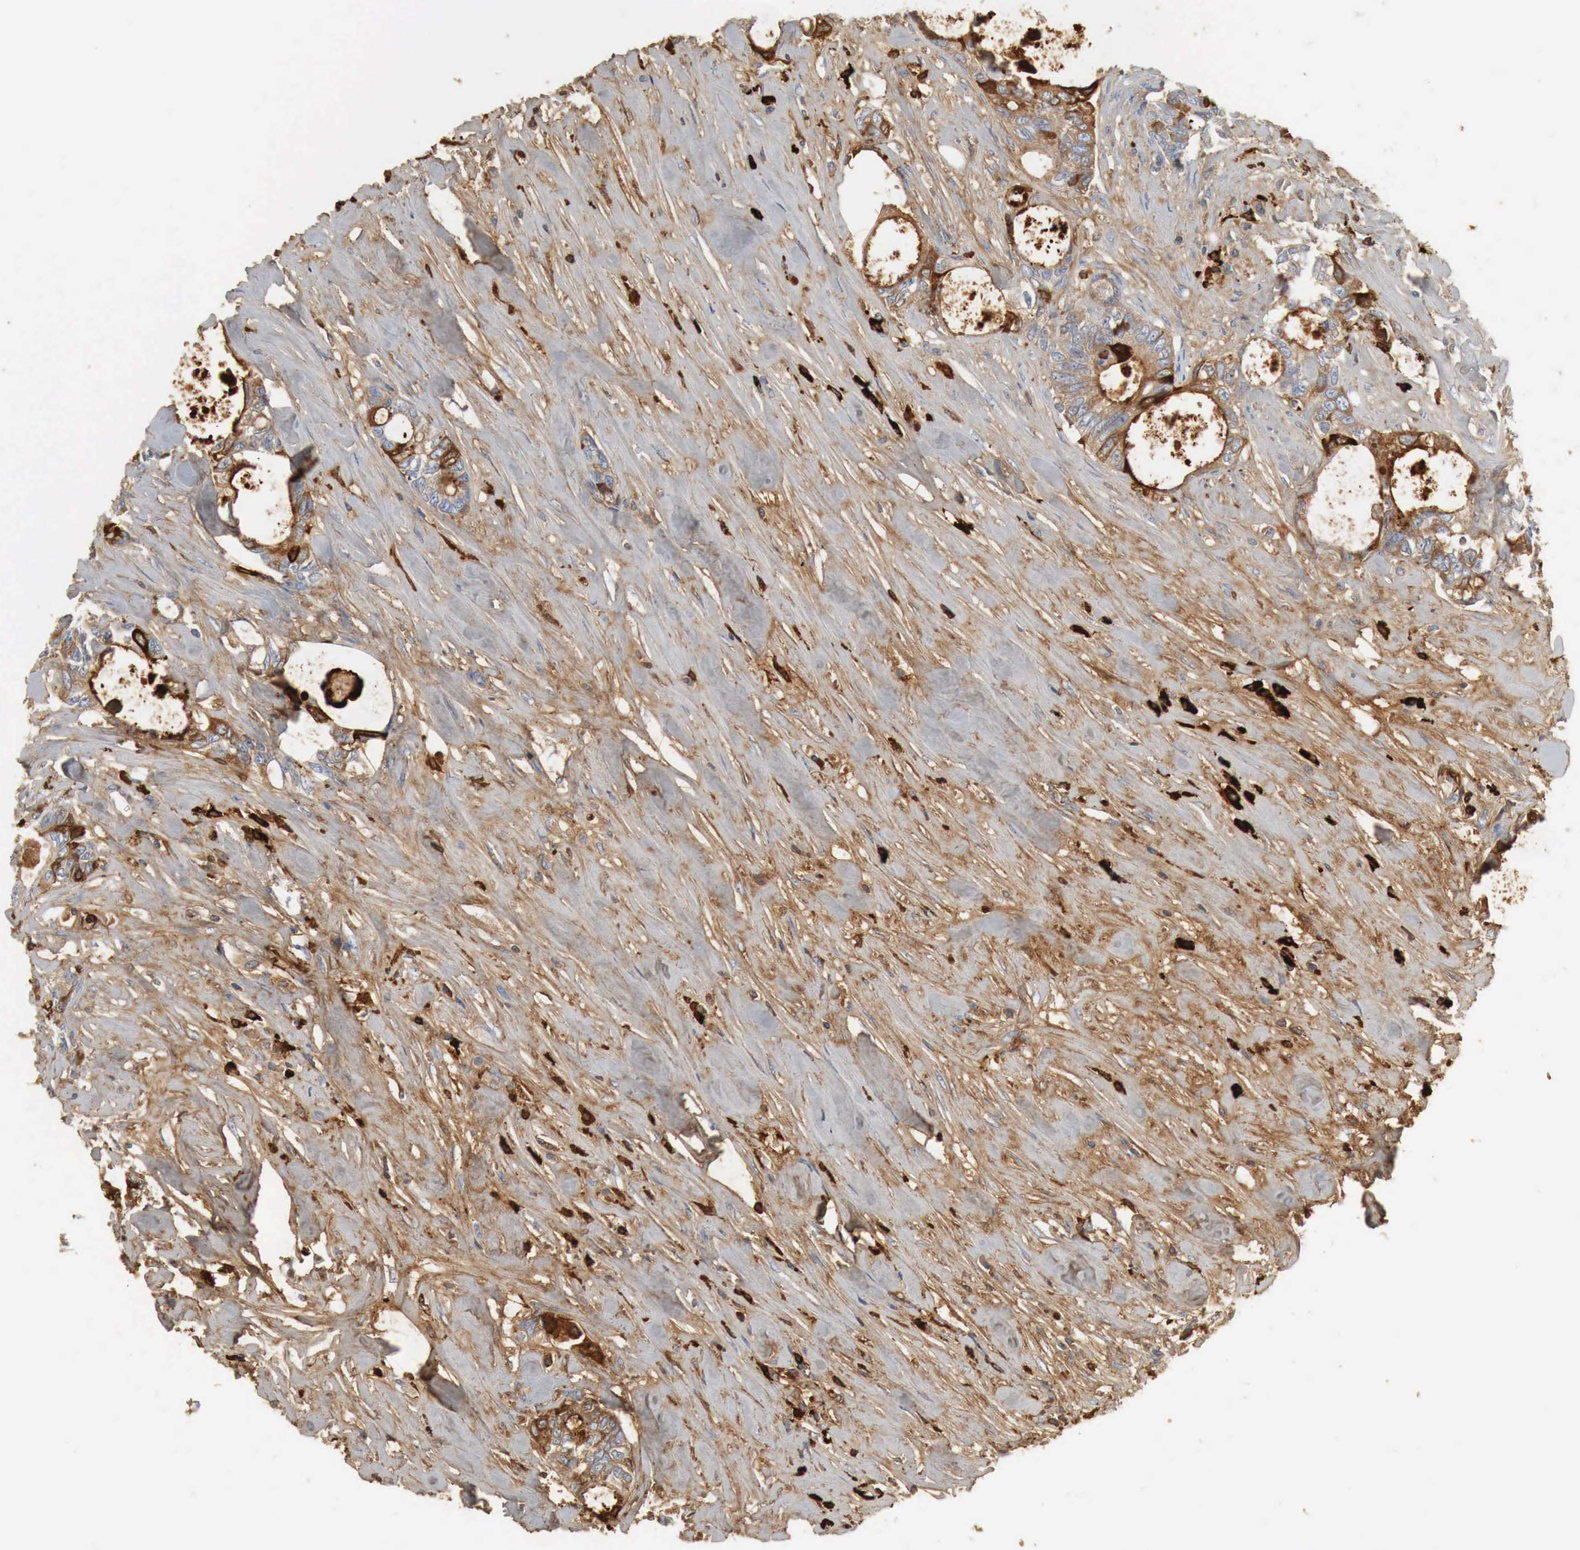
{"staining": {"intensity": "weak", "quantity": "25%-75%", "location": "cytoplasmic/membranous"}, "tissue": "colorectal cancer", "cell_type": "Tumor cells", "image_type": "cancer", "snomed": [{"axis": "morphology", "description": "Adenocarcinoma, NOS"}, {"axis": "topography", "description": "Rectum"}], "caption": "High-power microscopy captured an IHC image of adenocarcinoma (colorectal), revealing weak cytoplasmic/membranous expression in approximately 25%-75% of tumor cells. The staining was performed using DAB to visualize the protein expression in brown, while the nuclei were stained in blue with hematoxylin (Magnification: 20x).", "gene": "IGLC3", "patient": {"sex": "female", "age": 57}}